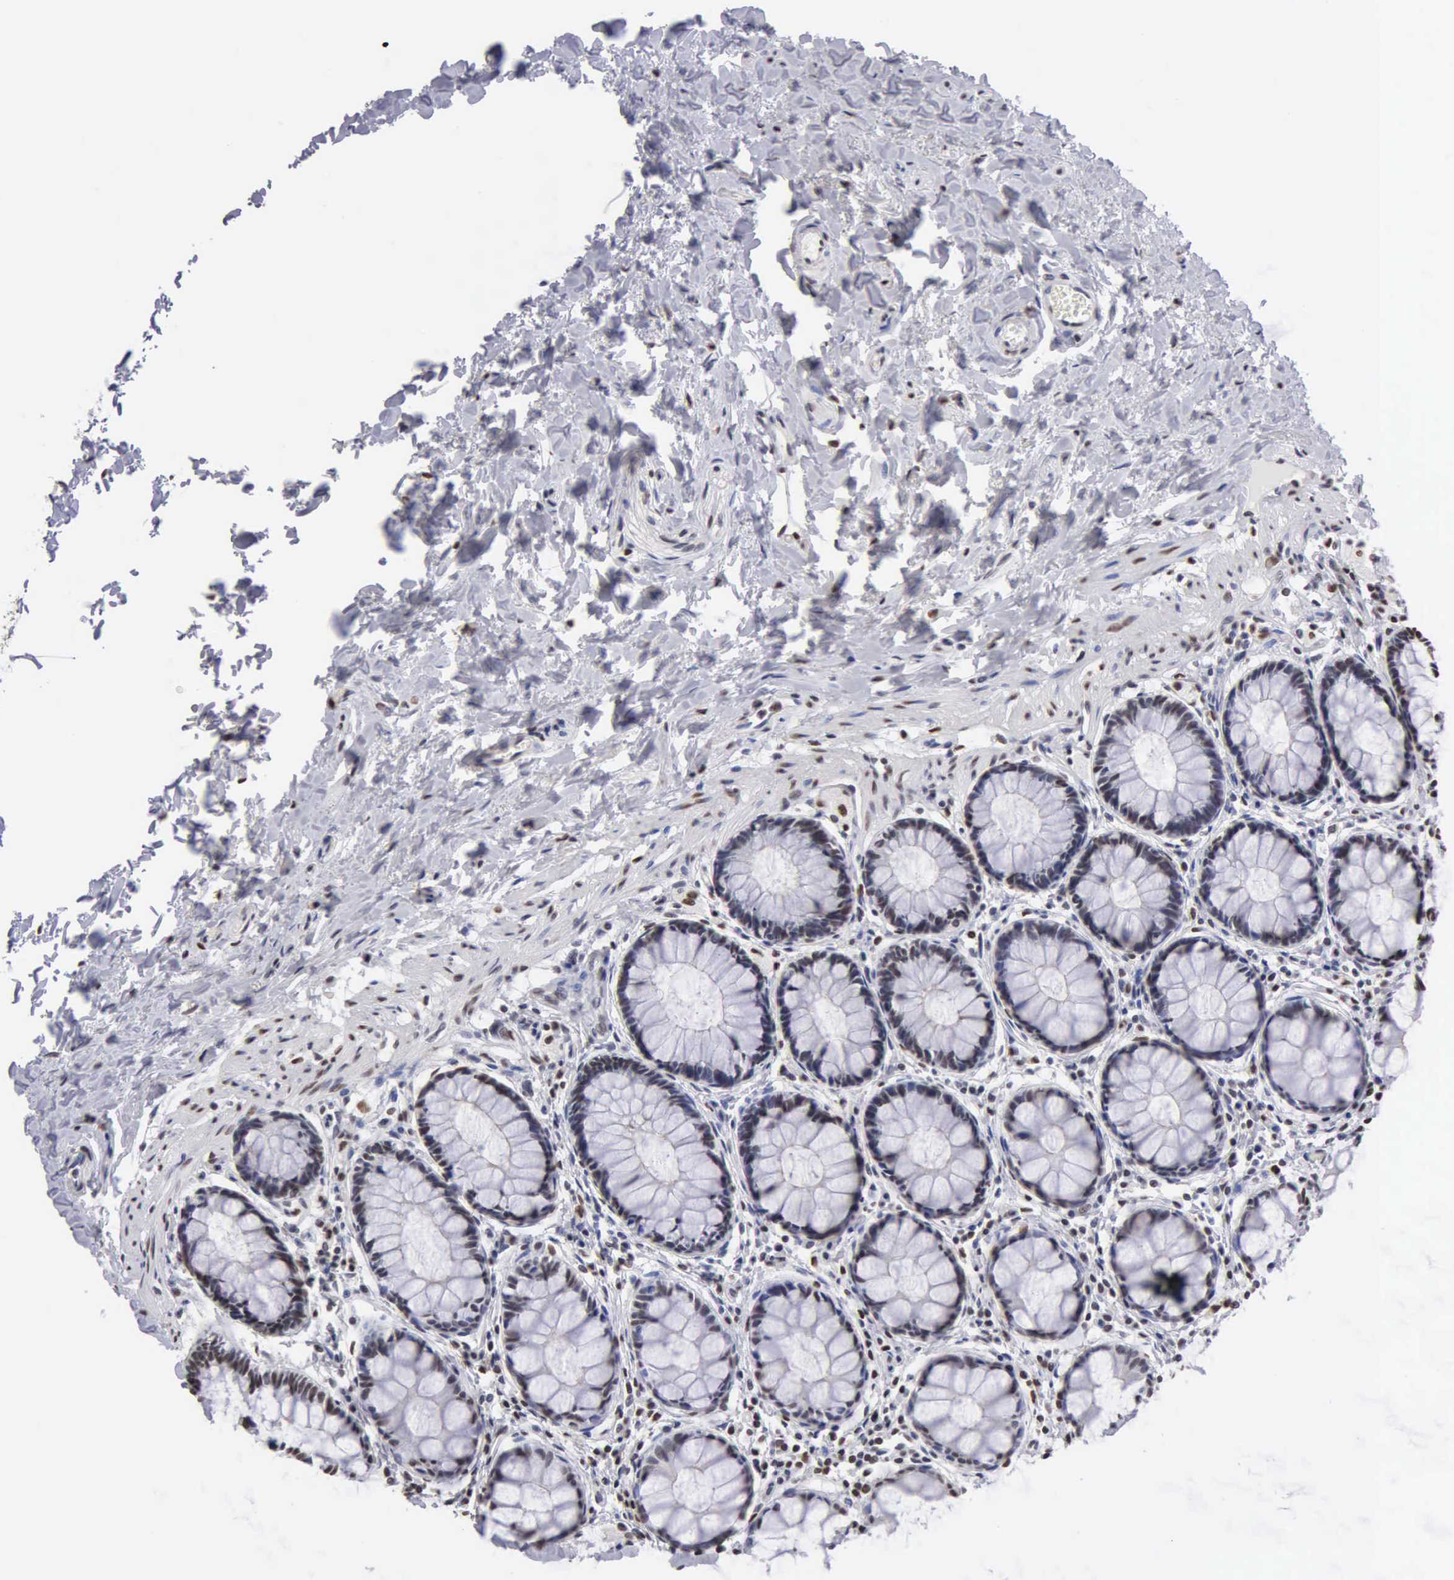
{"staining": {"intensity": "moderate", "quantity": "25%-75%", "location": "nuclear"}, "tissue": "rectum", "cell_type": "Glandular cells", "image_type": "normal", "snomed": [{"axis": "morphology", "description": "Normal tissue, NOS"}, {"axis": "topography", "description": "Rectum"}], "caption": "Rectum stained with a brown dye displays moderate nuclear positive staining in about 25%-75% of glandular cells.", "gene": "CCNG1", "patient": {"sex": "male", "age": 86}}